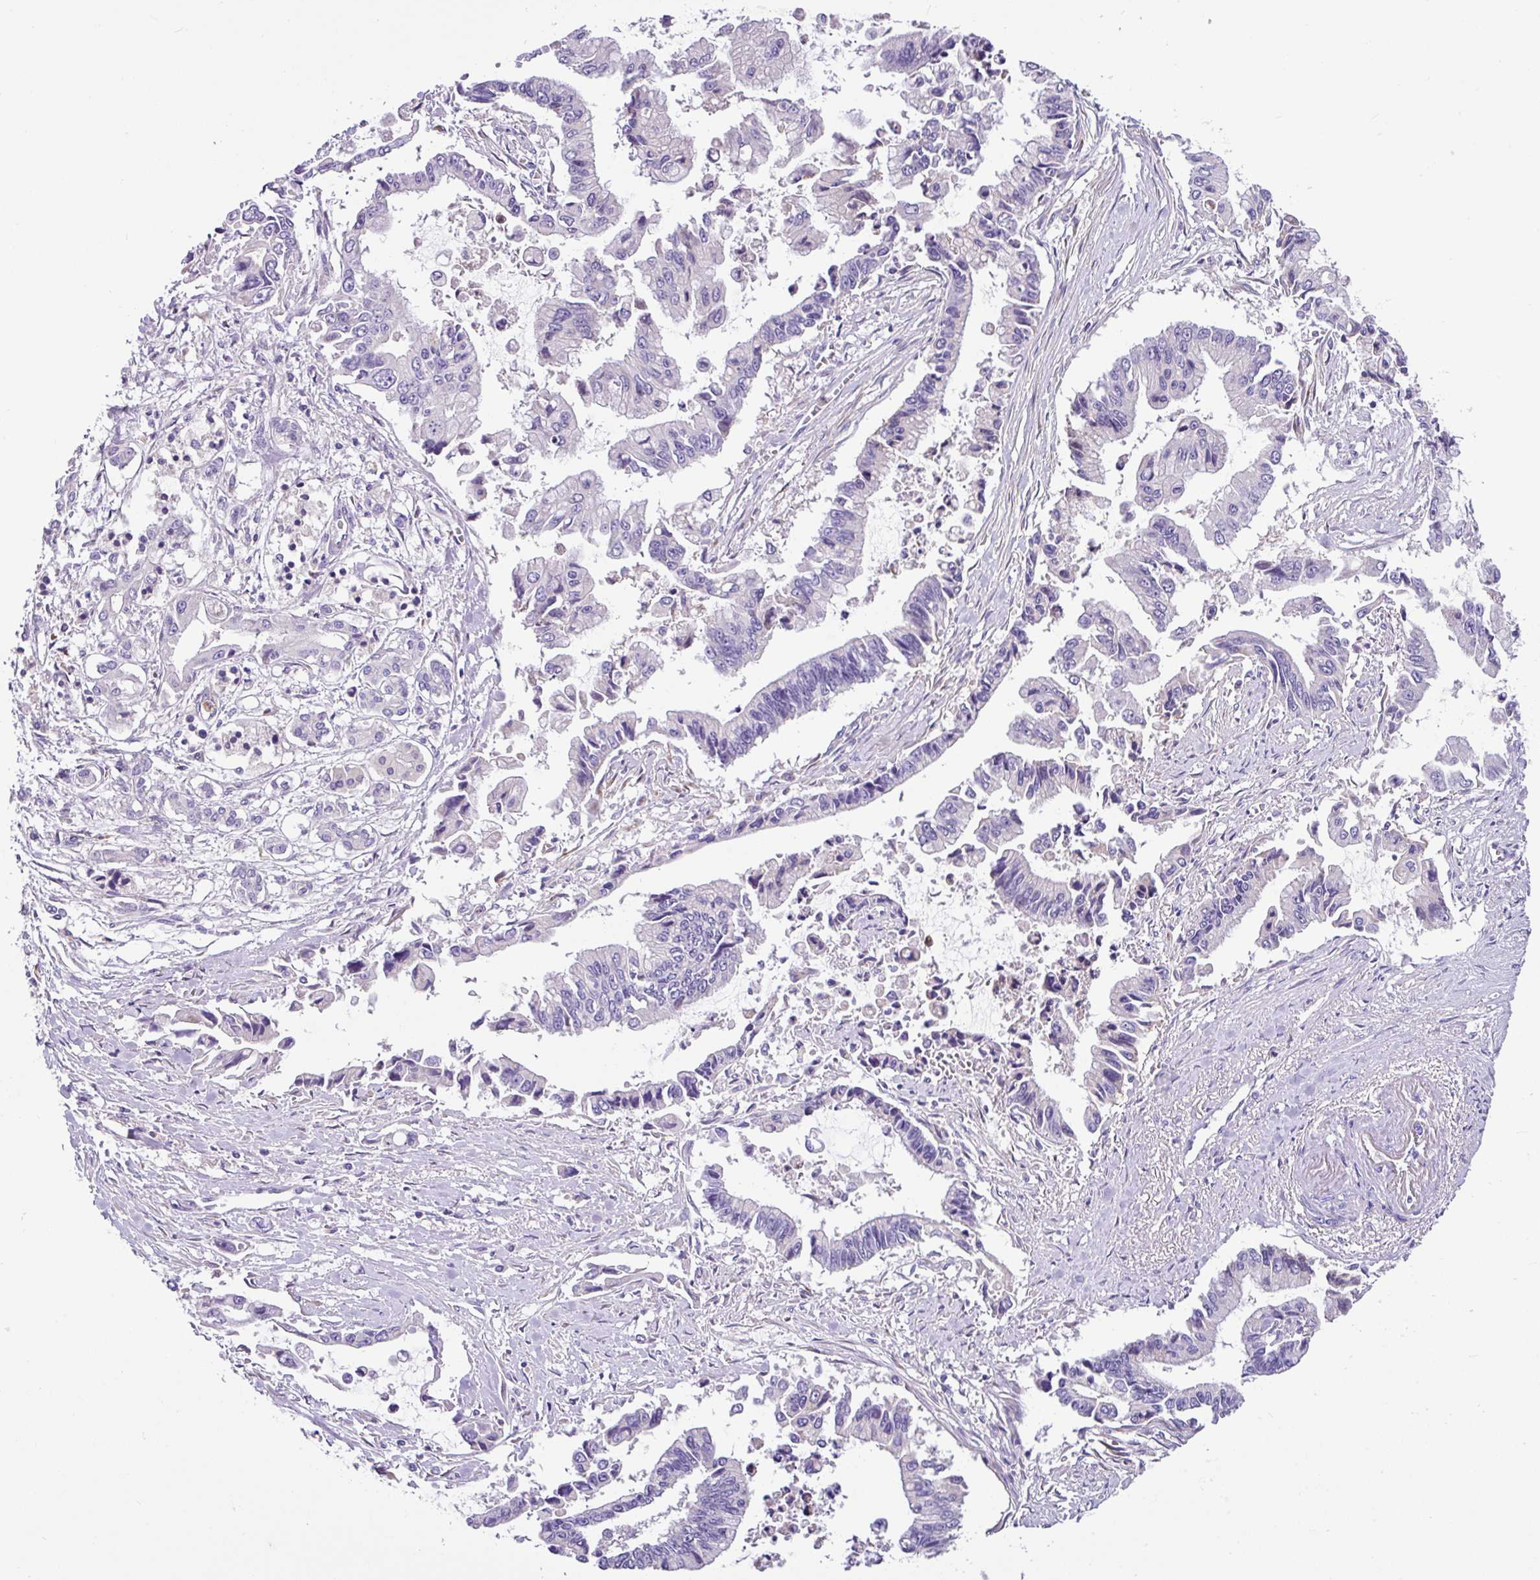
{"staining": {"intensity": "negative", "quantity": "none", "location": "none"}, "tissue": "pancreatic cancer", "cell_type": "Tumor cells", "image_type": "cancer", "snomed": [{"axis": "morphology", "description": "Adenocarcinoma, NOS"}, {"axis": "topography", "description": "Pancreas"}], "caption": "This is an immunohistochemistry histopathology image of human pancreatic cancer (adenocarcinoma). There is no expression in tumor cells.", "gene": "CRISP3", "patient": {"sex": "male", "age": 84}}